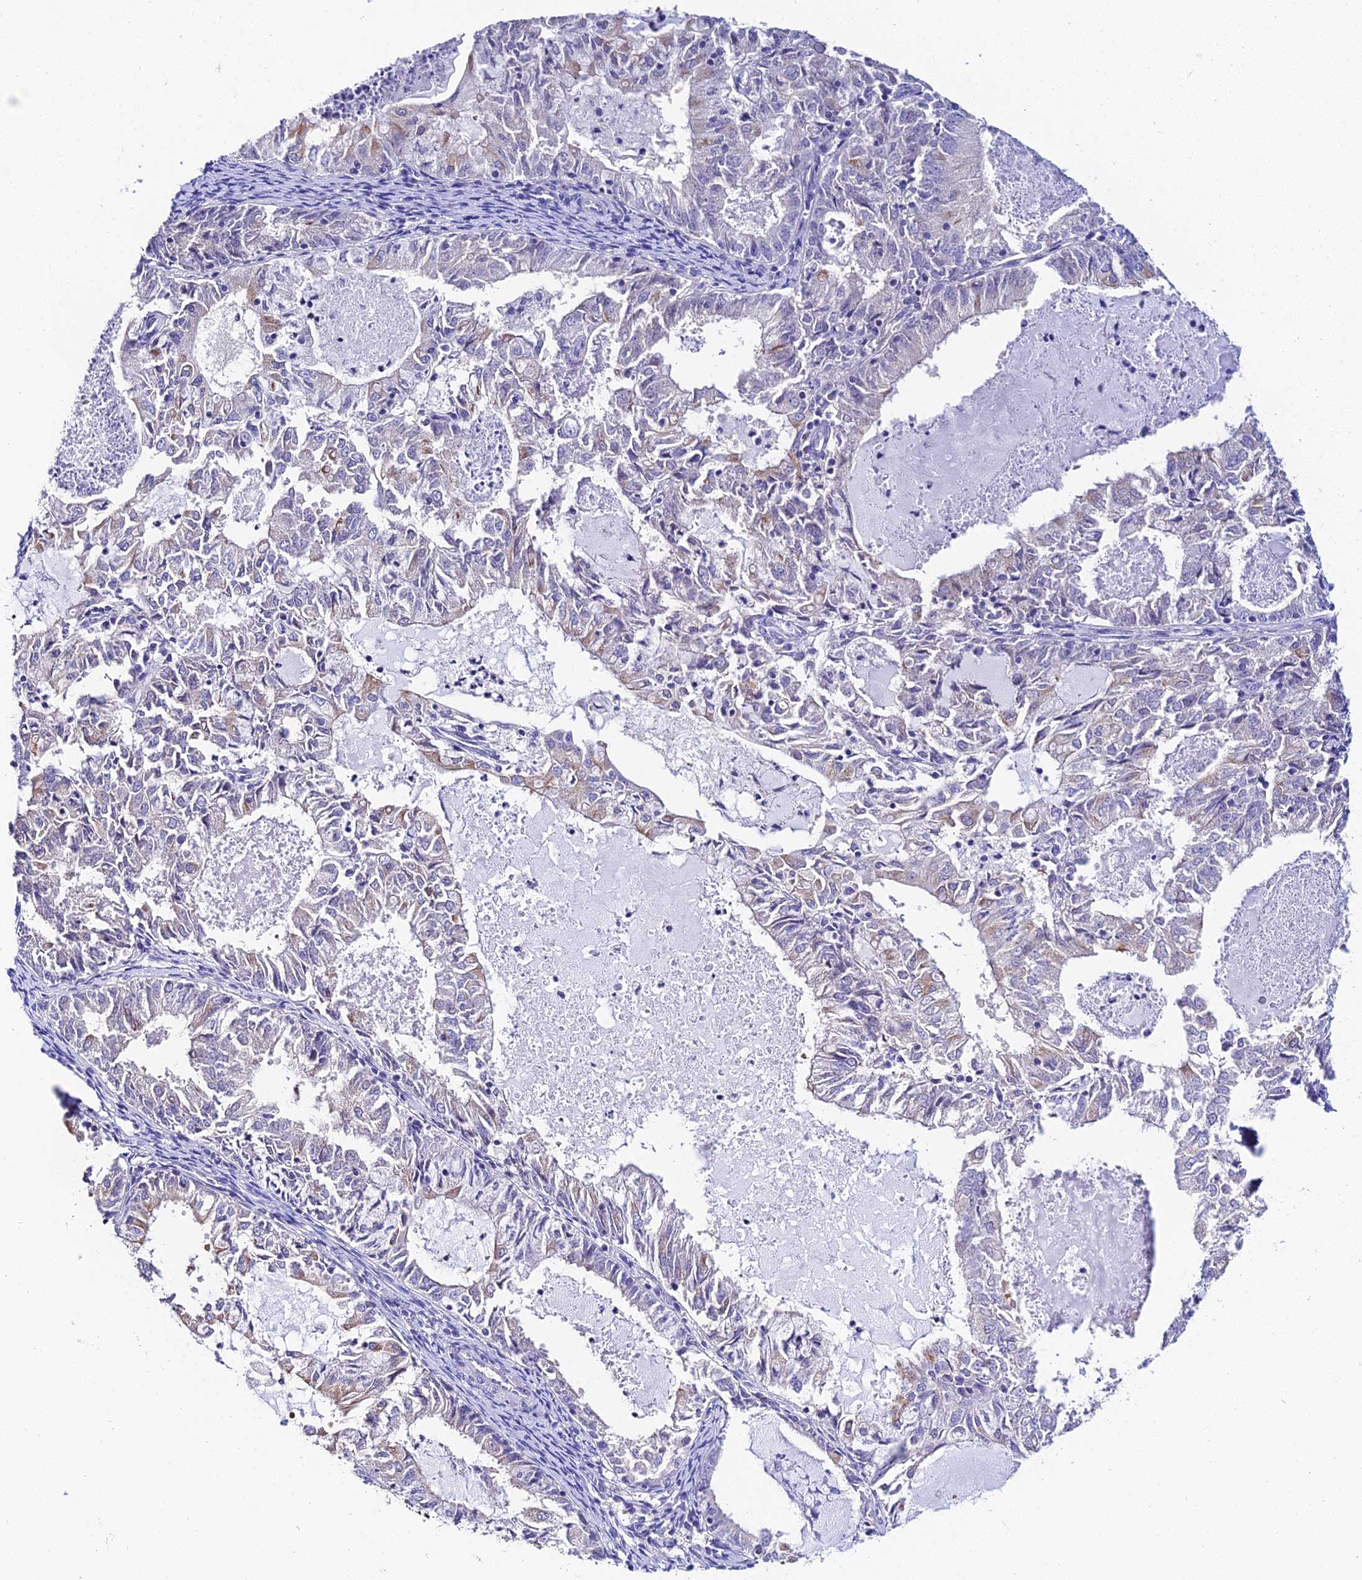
{"staining": {"intensity": "moderate", "quantity": "<25%", "location": "cytoplasmic/membranous"}, "tissue": "endometrial cancer", "cell_type": "Tumor cells", "image_type": "cancer", "snomed": [{"axis": "morphology", "description": "Adenocarcinoma, NOS"}, {"axis": "topography", "description": "Endometrium"}], "caption": "An immunohistochemistry (IHC) micrograph of neoplastic tissue is shown. Protein staining in brown shows moderate cytoplasmic/membranous positivity in endometrial adenocarcinoma within tumor cells.", "gene": "ATG16L2", "patient": {"sex": "female", "age": 57}}